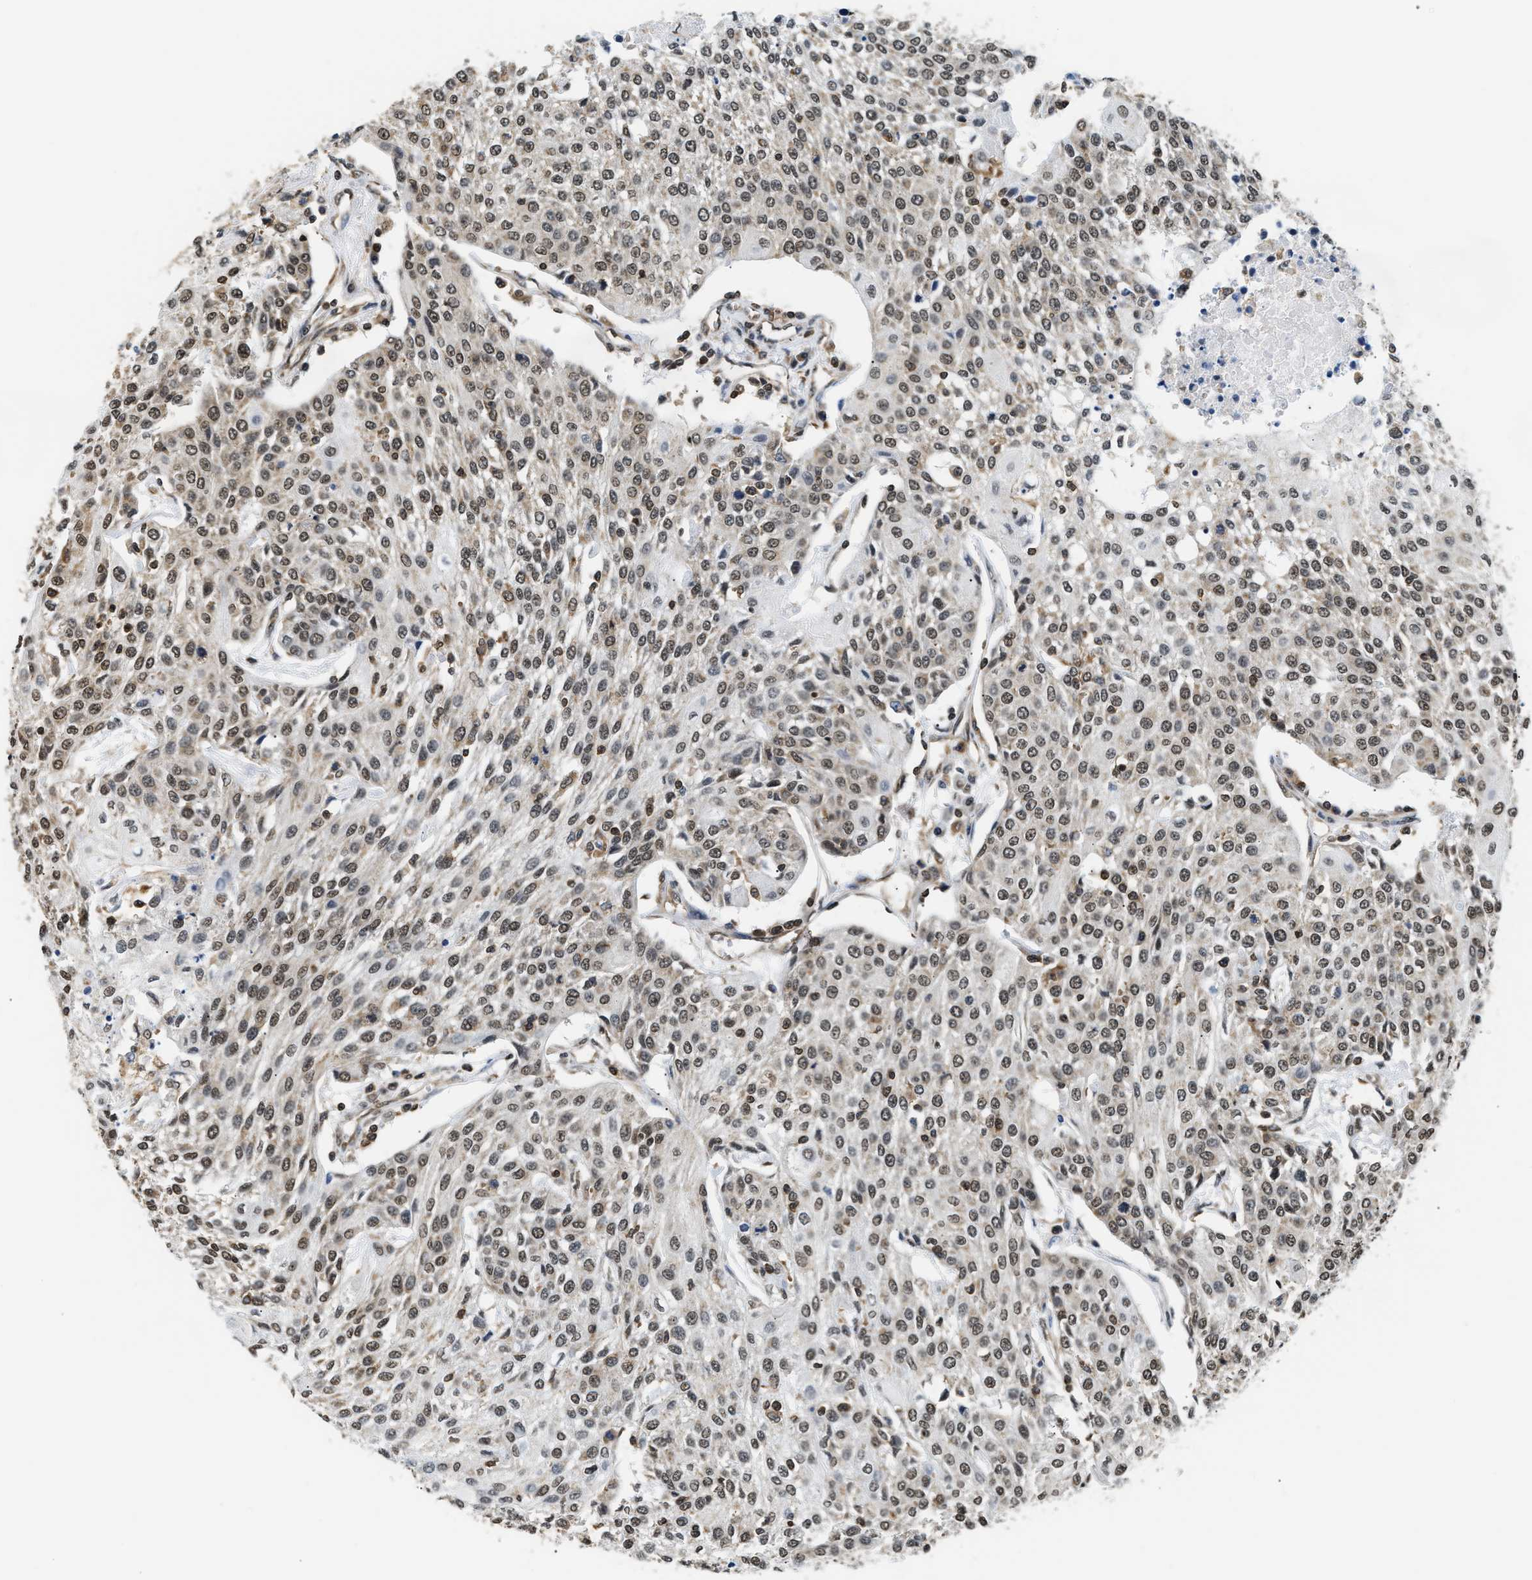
{"staining": {"intensity": "weak", "quantity": ">75%", "location": "nuclear"}, "tissue": "urothelial cancer", "cell_type": "Tumor cells", "image_type": "cancer", "snomed": [{"axis": "morphology", "description": "Urothelial carcinoma, High grade"}, {"axis": "topography", "description": "Urinary bladder"}], "caption": "IHC micrograph of high-grade urothelial carcinoma stained for a protein (brown), which demonstrates low levels of weak nuclear positivity in about >75% of tumor cells.", "gene": "STK10", "patient": {"sex": "female", "age": 85}}